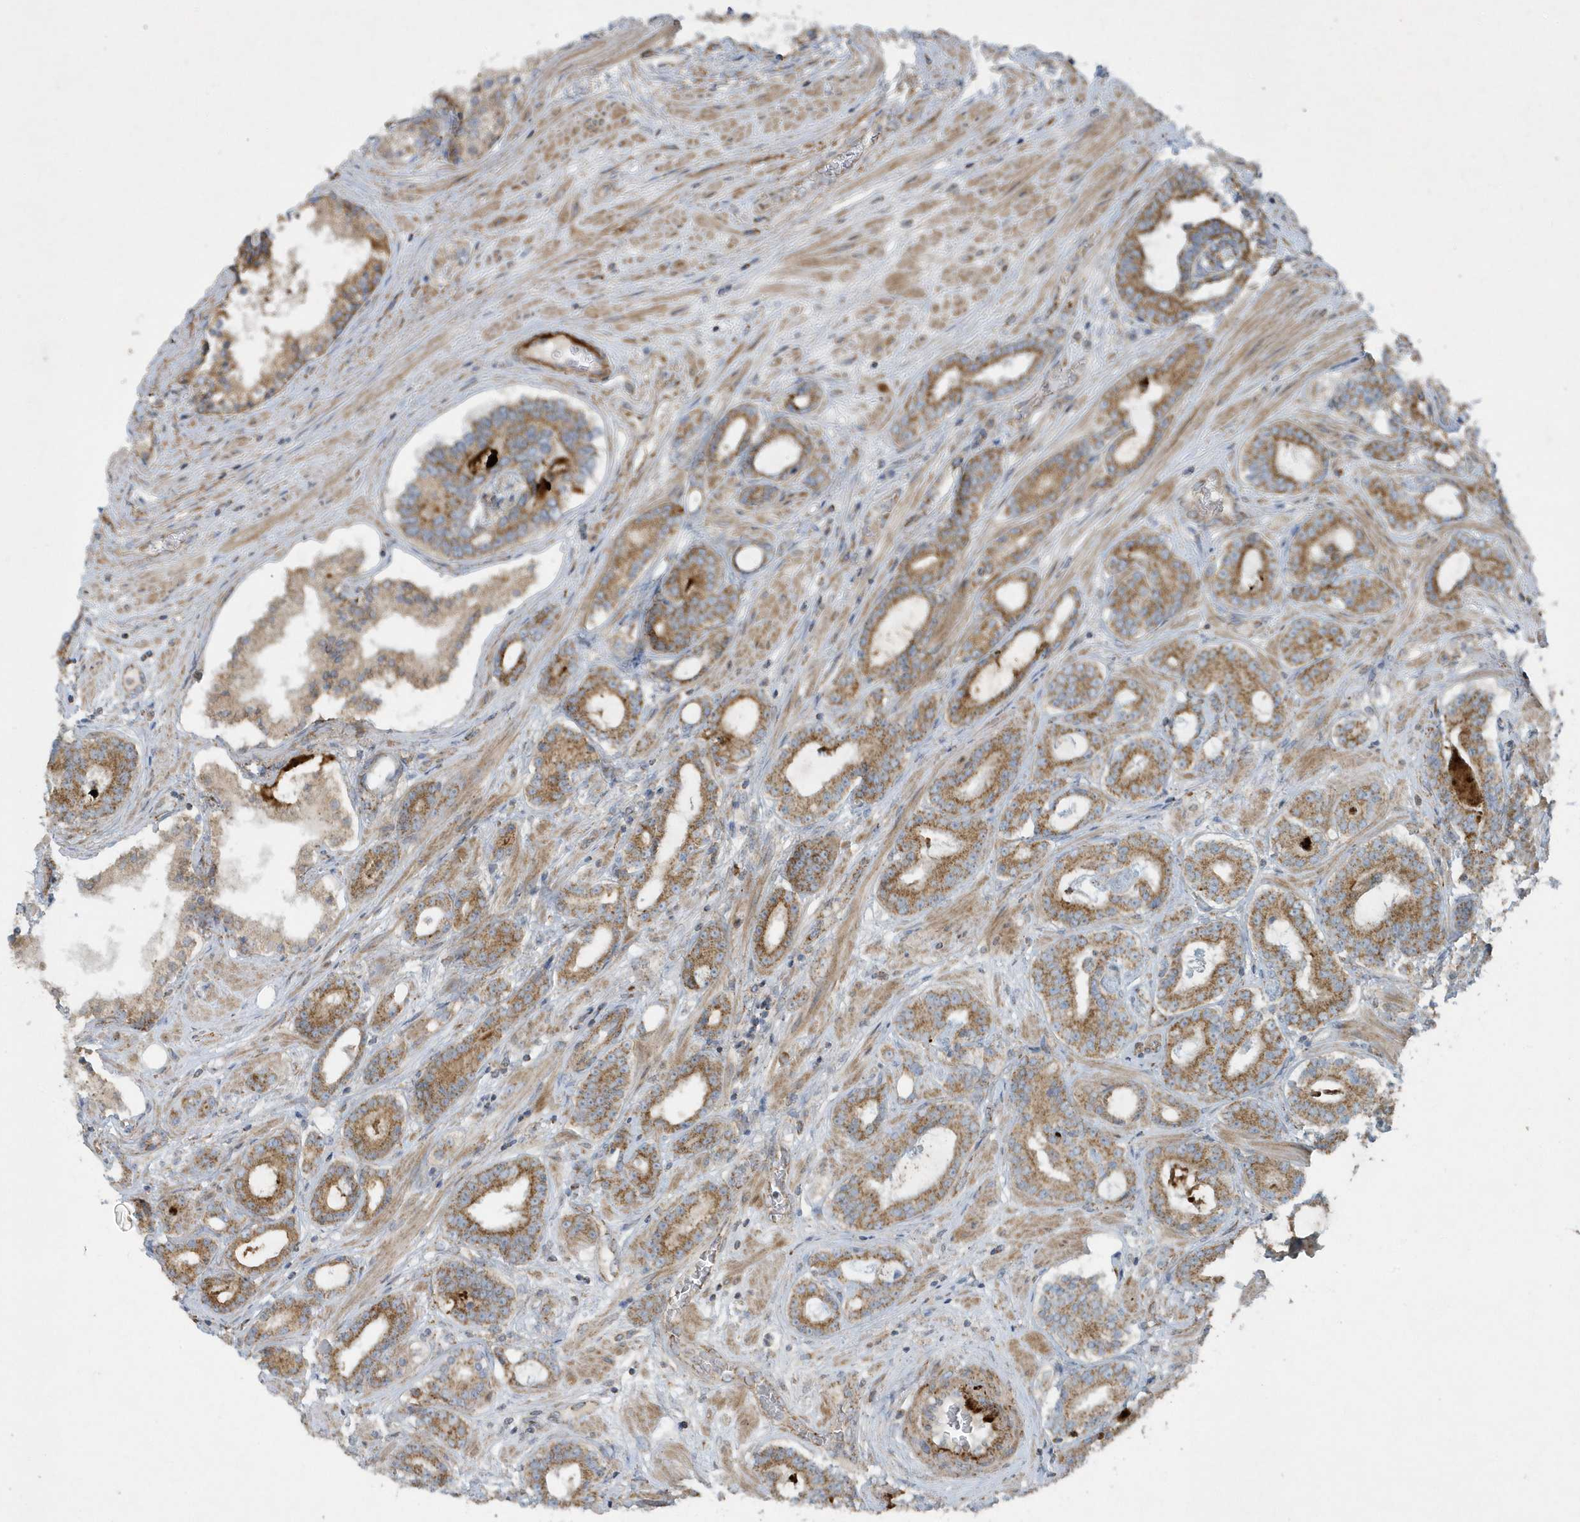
{"staining": {"intensity": "moderate", "quantity": ">75%", "location": "cytoplasmic/membranous"}, "tissue": "prostate cancer", "cell_type": "Tumor cells", "image_type": "cancer", "snomed": [{"axis": "morphology", "description": "Adenocarcinoma, High grade"}, {"axis": "topography", "description": "Prostate"}], "caption": "Protein analysis of prostate cancer tissue displays moderate cytoplasmic/membranous expression in approximately >75% of tumor cells. Nuclei are stained in blue.", "gene": "SLC38A2", "patient": {"sex": "male", "age": 58}}